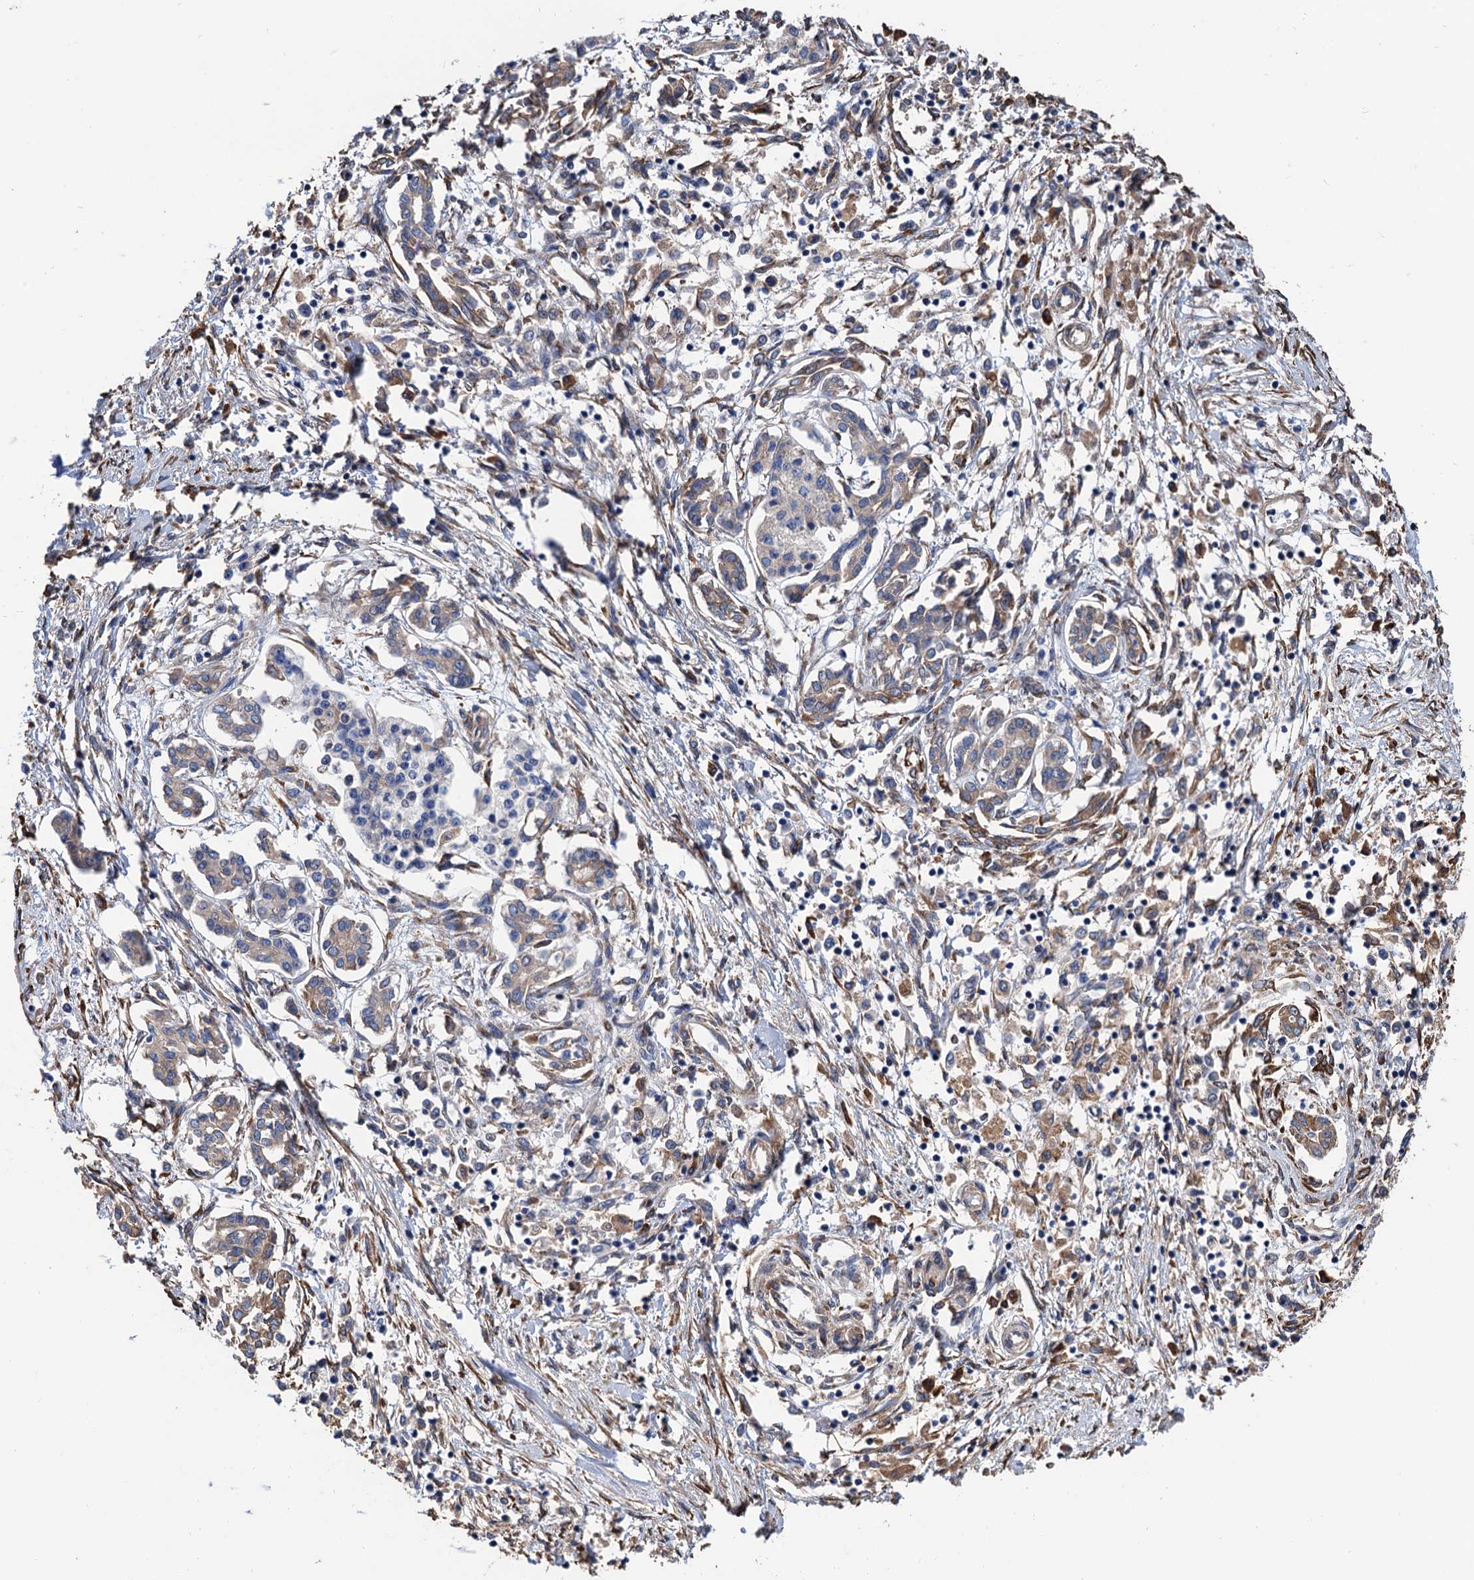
{"staining": {"intensity": "weak", "quantity": "<25%", "location": "cytoplasmic/membranous"}, "tissue": "pancreatic cancer", "cell_type": "Tumor cells", "image_type": "cancer", "snomed": [{"axis": "morphology", "description": "Adenocarcinoma, NOS"}, {"axis": "topography", "description": "Pancreas"}], "caption": "The image shows no significant staining in tumor cells of adenocarcinoma (pancreatic).", "gene": "CNNM1", "patient": {"sex": "female", "age": 50}}